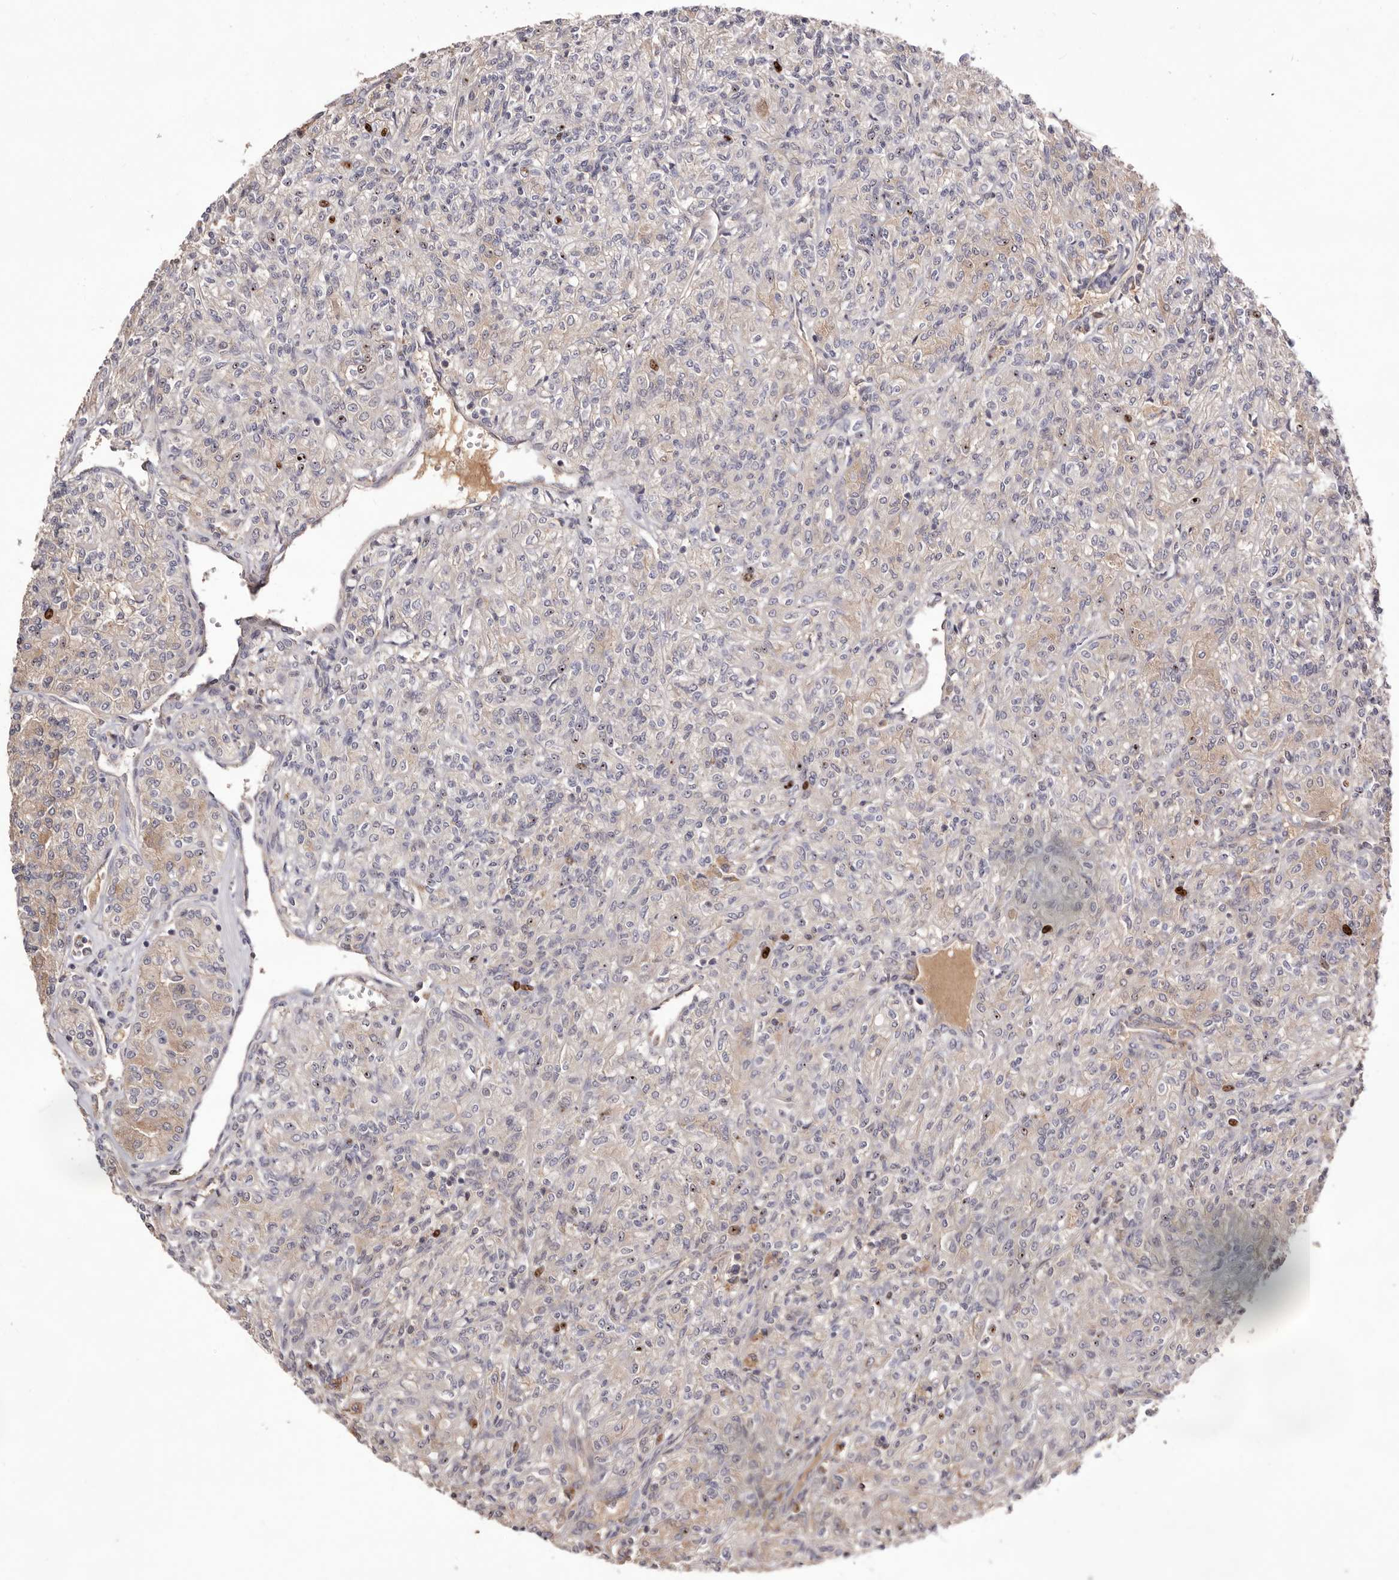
{"staining": {"intensity": "negative", "quantity": "none", "location": "none"}, "tissue": "renal cancer", "cell_type": "Tumor cells", "image_type": "cancer", "snomed": [{"axis": "morphology", "description": "Adenocarcinoma, NOS"}, {"axis": "topography", "description": "Kidney"}], "caption": "A micrograph of human renal adenocarcinoma is negative for staining in tumor cells. (Stains: DAB (3,3'-diaminobenzidine) immunohistochemistry (IHC) with hematoxylin counter stain, Microscopy: brightfield microscopy at high magnification).", "gene": "DOP1A", "patient": {"sex": "male", "age": 77}}